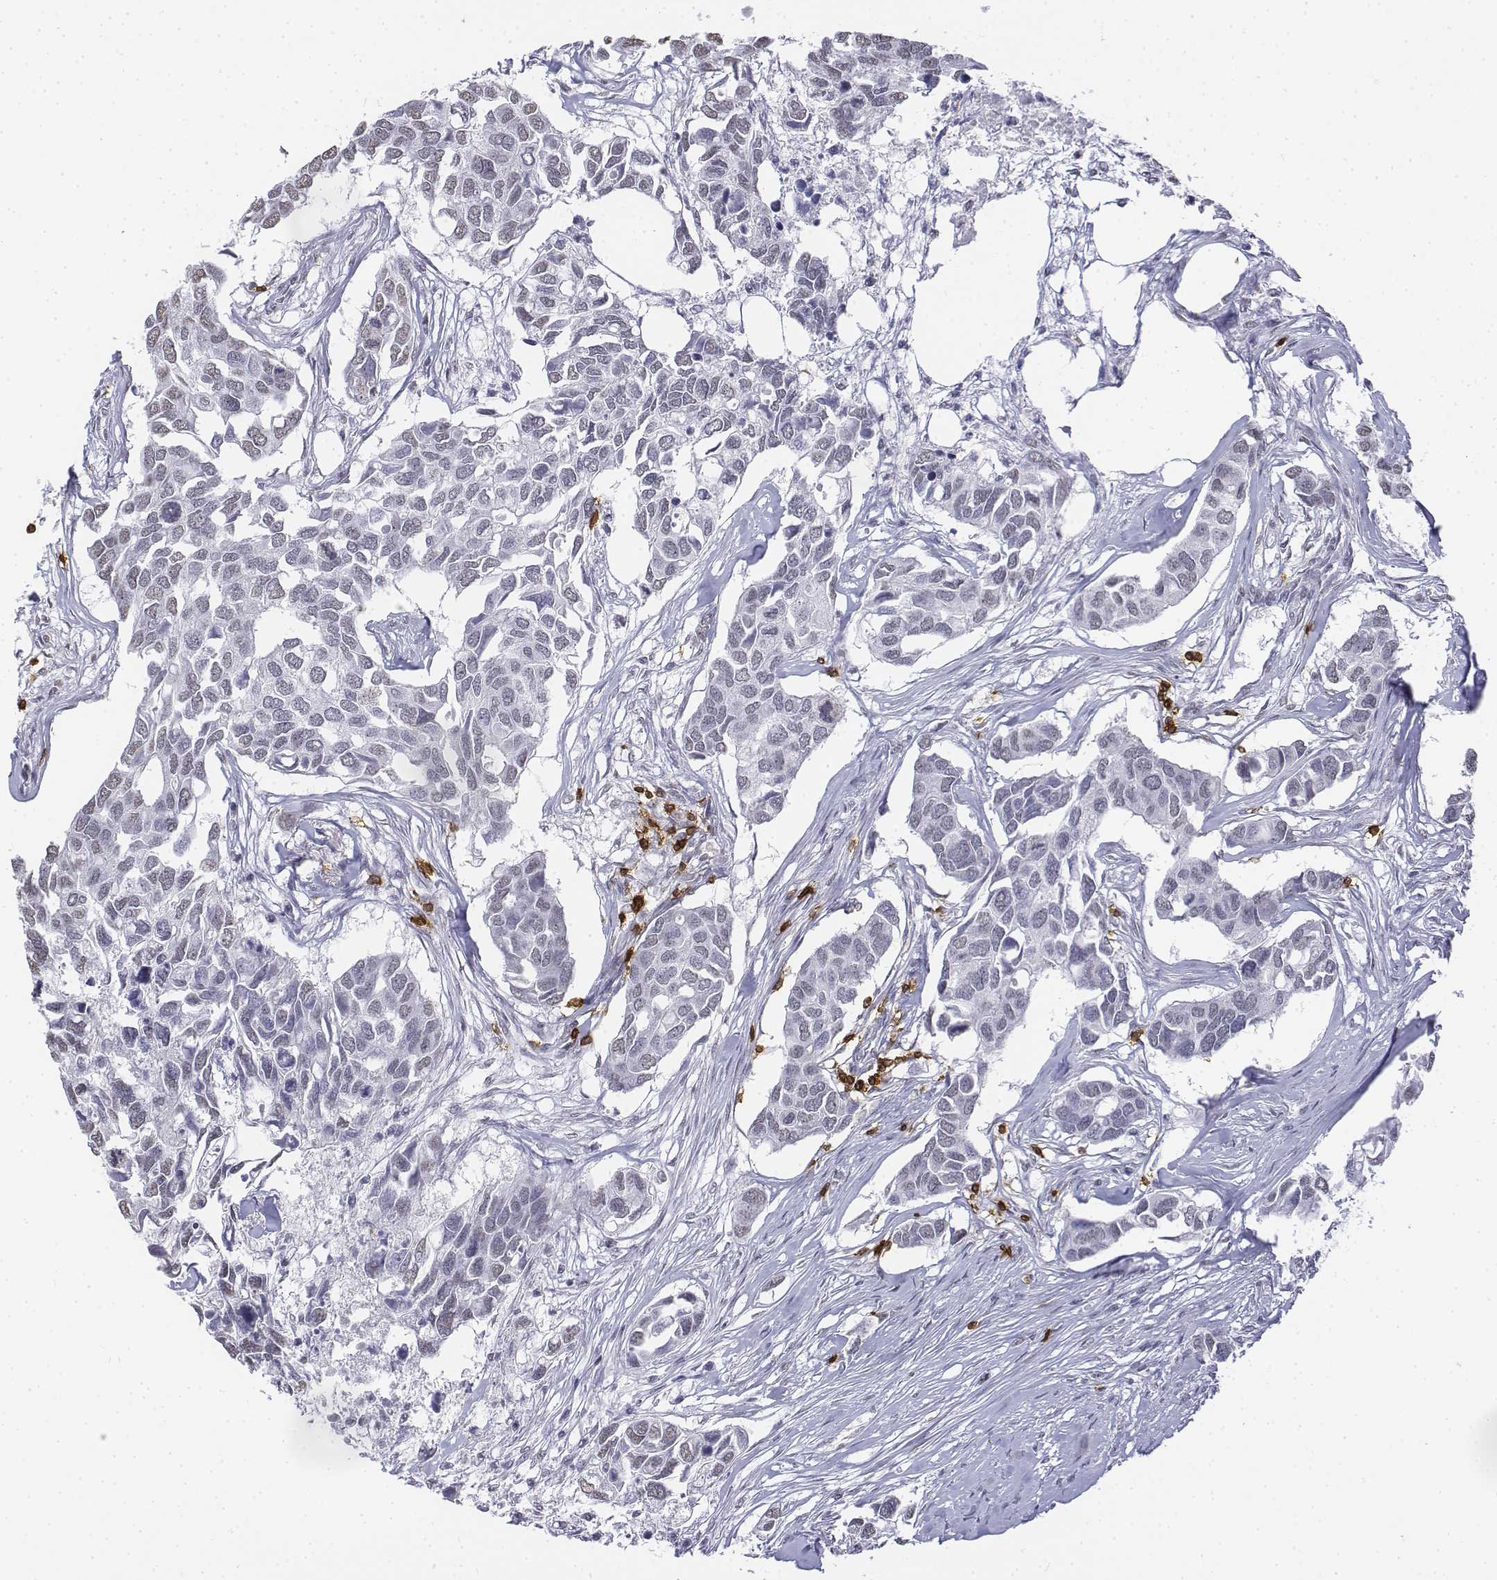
{"staining": {"intensity": "negative", "quantity": "none", "location": "none"}, "tissue": "breast cancer", "cell_type": "Tumor cells", "image_type": "cancer", "snomed": [{"axis": "morphology", "description": "Duct carcinoma"}, {"axis": "topography", "description": "Breast"}], "caption": "Immunohistochemistry (IHC) image of neoplastic tissue: human infiltrating ductal carcinoma (breast) stained with DAB displays no significant protein staining in tumor cells.", "gene": "CD3E", "patient": {"sex": "female", "age": 83}}